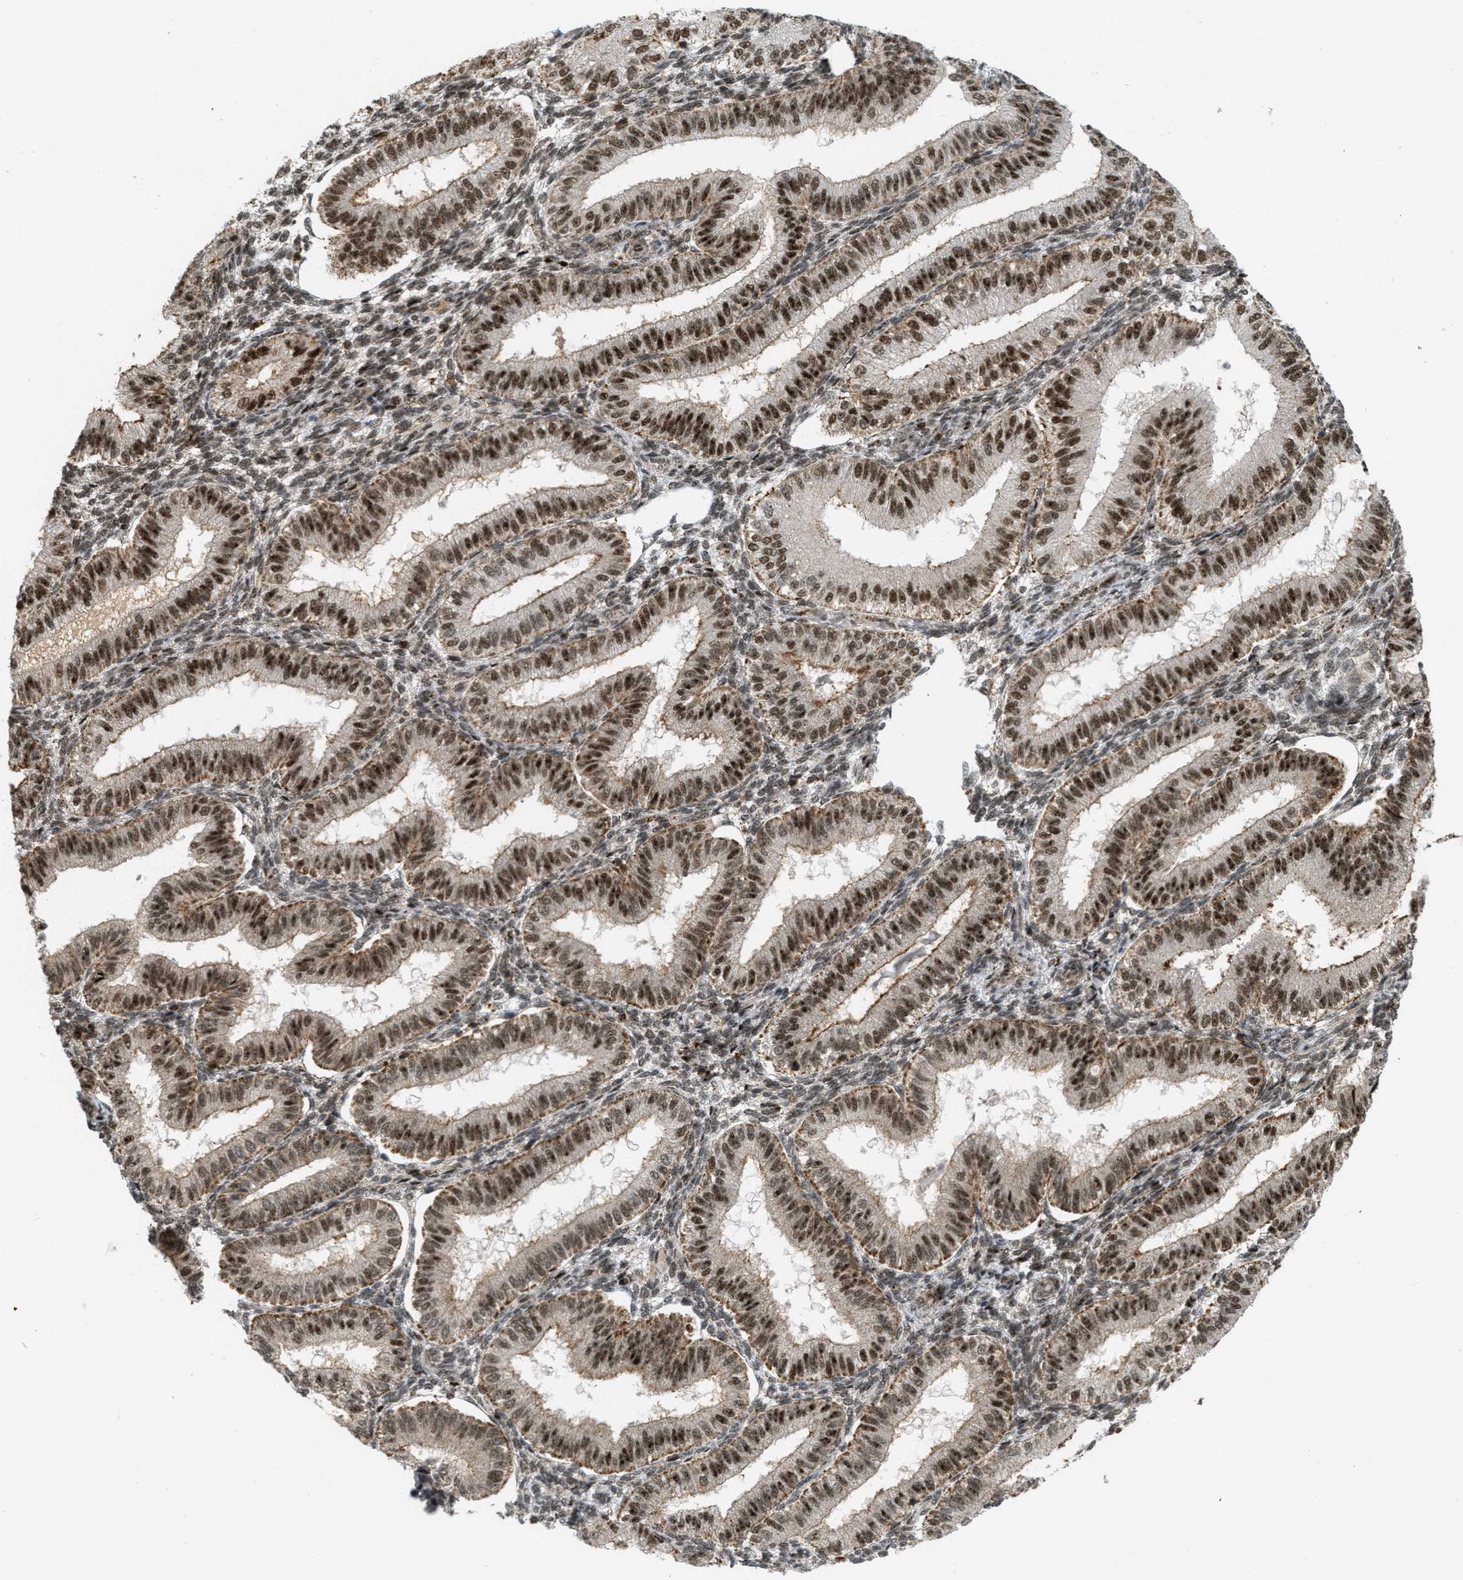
{"staining": {"intensity": "moderate", "quantity": ">75%", "location": "cytoplasmic/membranous,nuclear"}, "tissue": "endometrium", "cell_type": "Cells in endometrial stroma", "image_type": "normal", "snomed": [{"axis": "morphology", "description": "Normal tissue, NOS"}, {"axis": "topography", "description": "Endometrium"}], "caption": "The photomicrograph demonstrates immunohistochemical staining of unremarkable endometrium. There is moderate cytoplasmic/membranous,nuclear expression is present in approximately >75% of cells in endometrial stroma.", "gene": "TLK1", "patient": {"sex": "female", "age": 39}}